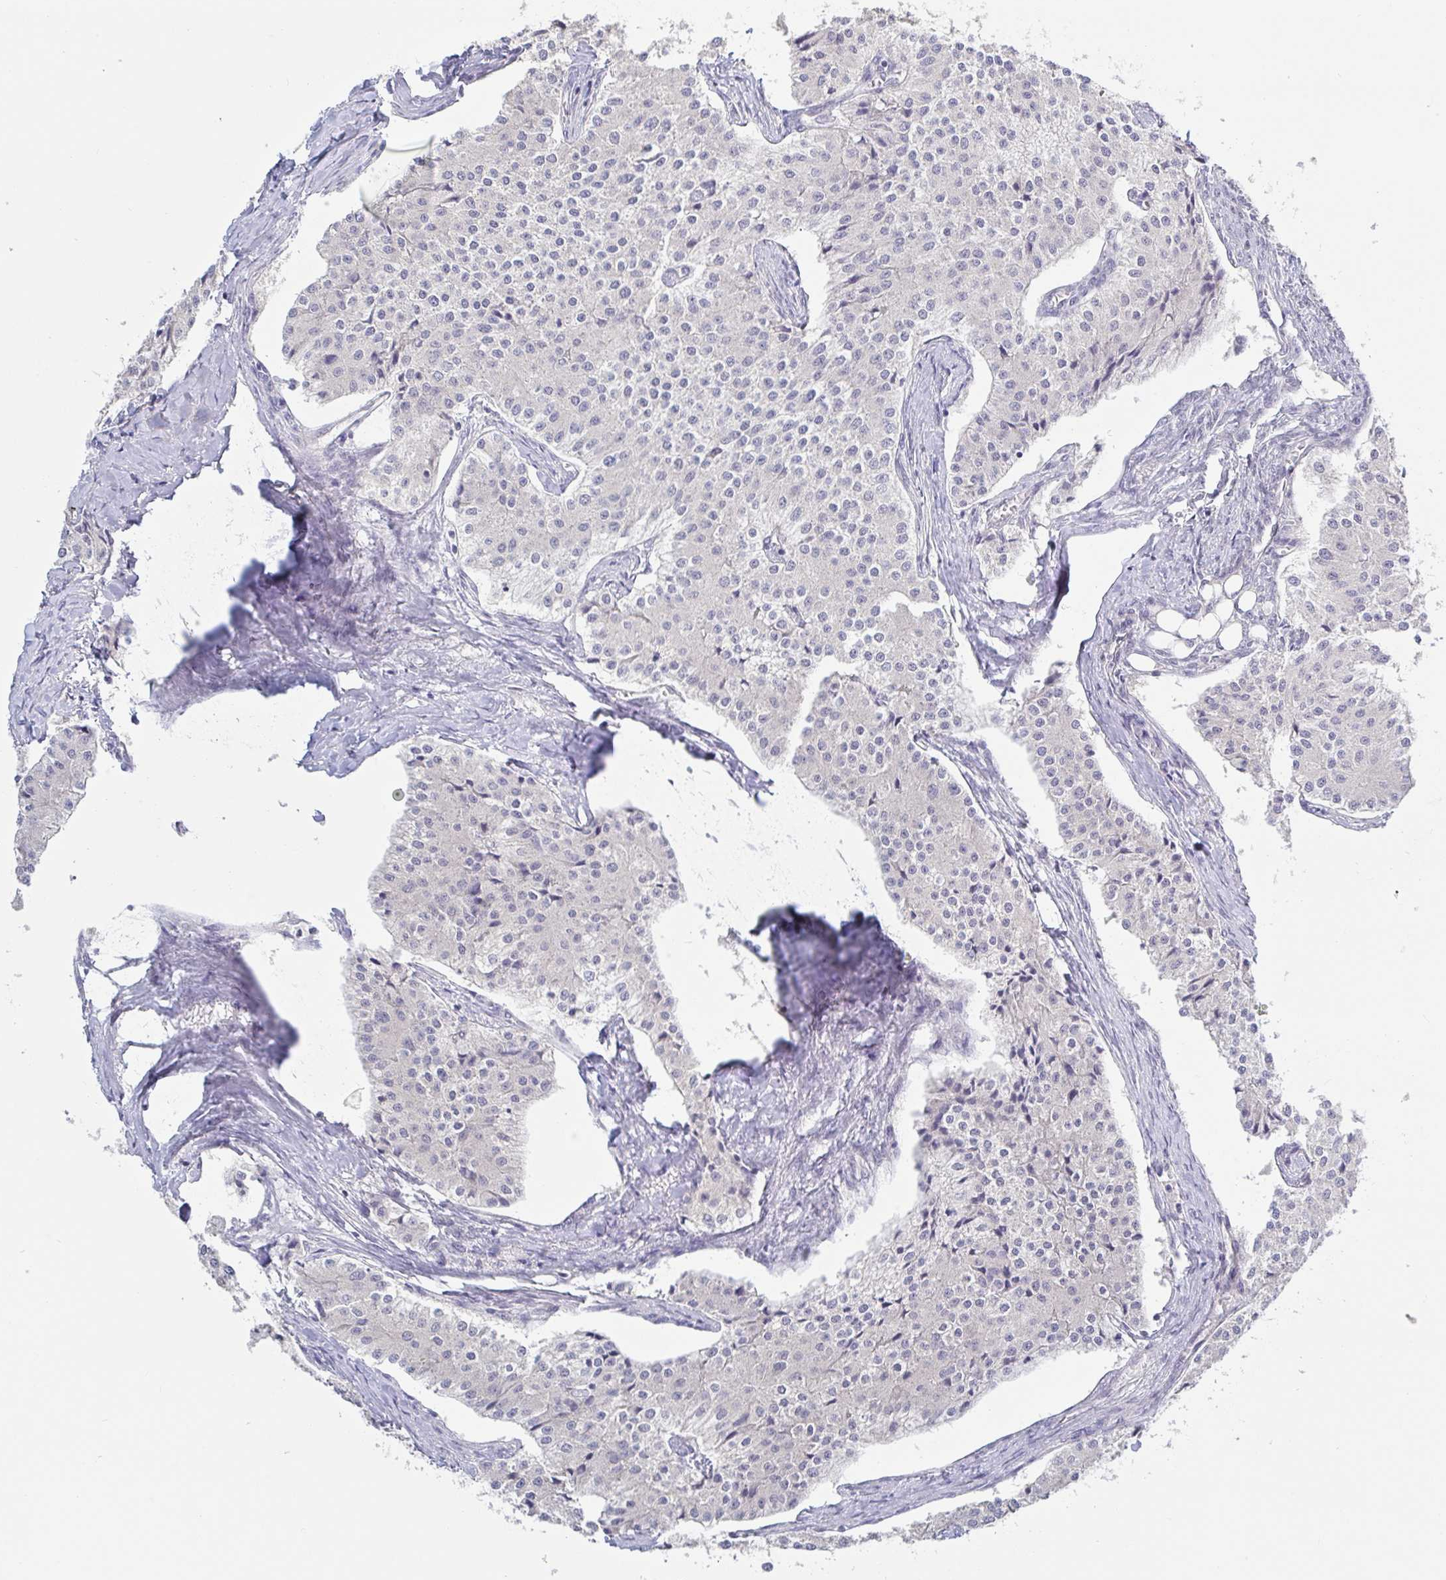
{"staining": {"intensity": "negative", "quantity": "none", "location": "none"}, "tissue": "carcinoid", "cell_type": "Tumor cells", "image_type": "cancer", "snomed": [{"axis": "morphology", "description": "Carcinoid, malignant, NOS"}, {"axis": "topography", "description": "Colon"}], "caption": "A micrograph of human carcinoid (malignant) is negative for staining in tumor cells.", "gene": "HYPK", "patient": {"sex": "female", "age": 52}}